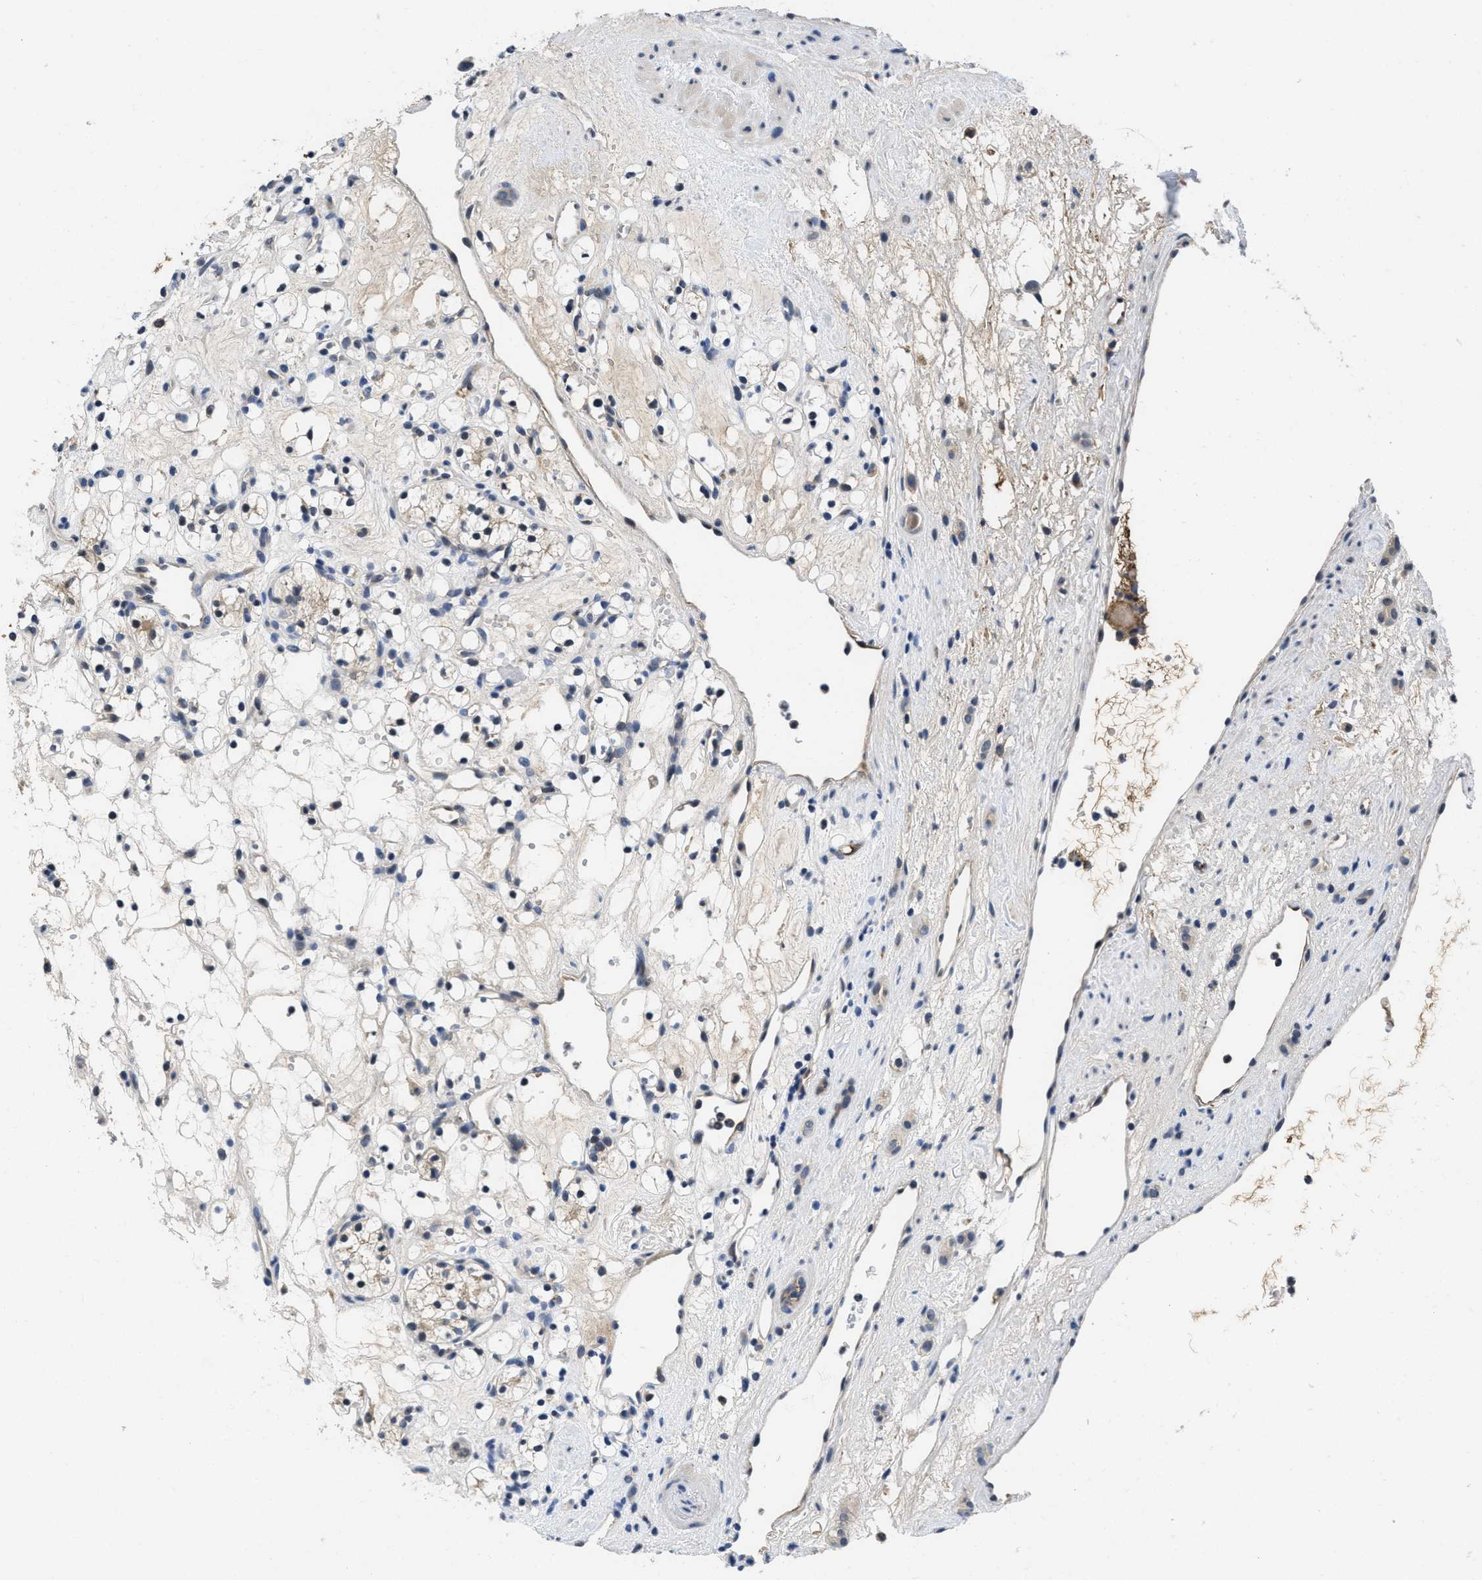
{"staining": {"intensity": "negative", "quantity": "none", "location": "none"}, "tissue": "renal cancer", "cell_type": "Tumor cells", "image_type": "cancer", "snomed": [{"axis": "morphology", "description": "Adenocarcinoma, NOS"}, {"axis": "topography", "description": "Kidney"}], "caption": "Micrograph shows no significant protein staining in tumor cells of renal cancer.", "gene": "ANGPT1", "patient": {"sex": "female", "age": 60}}